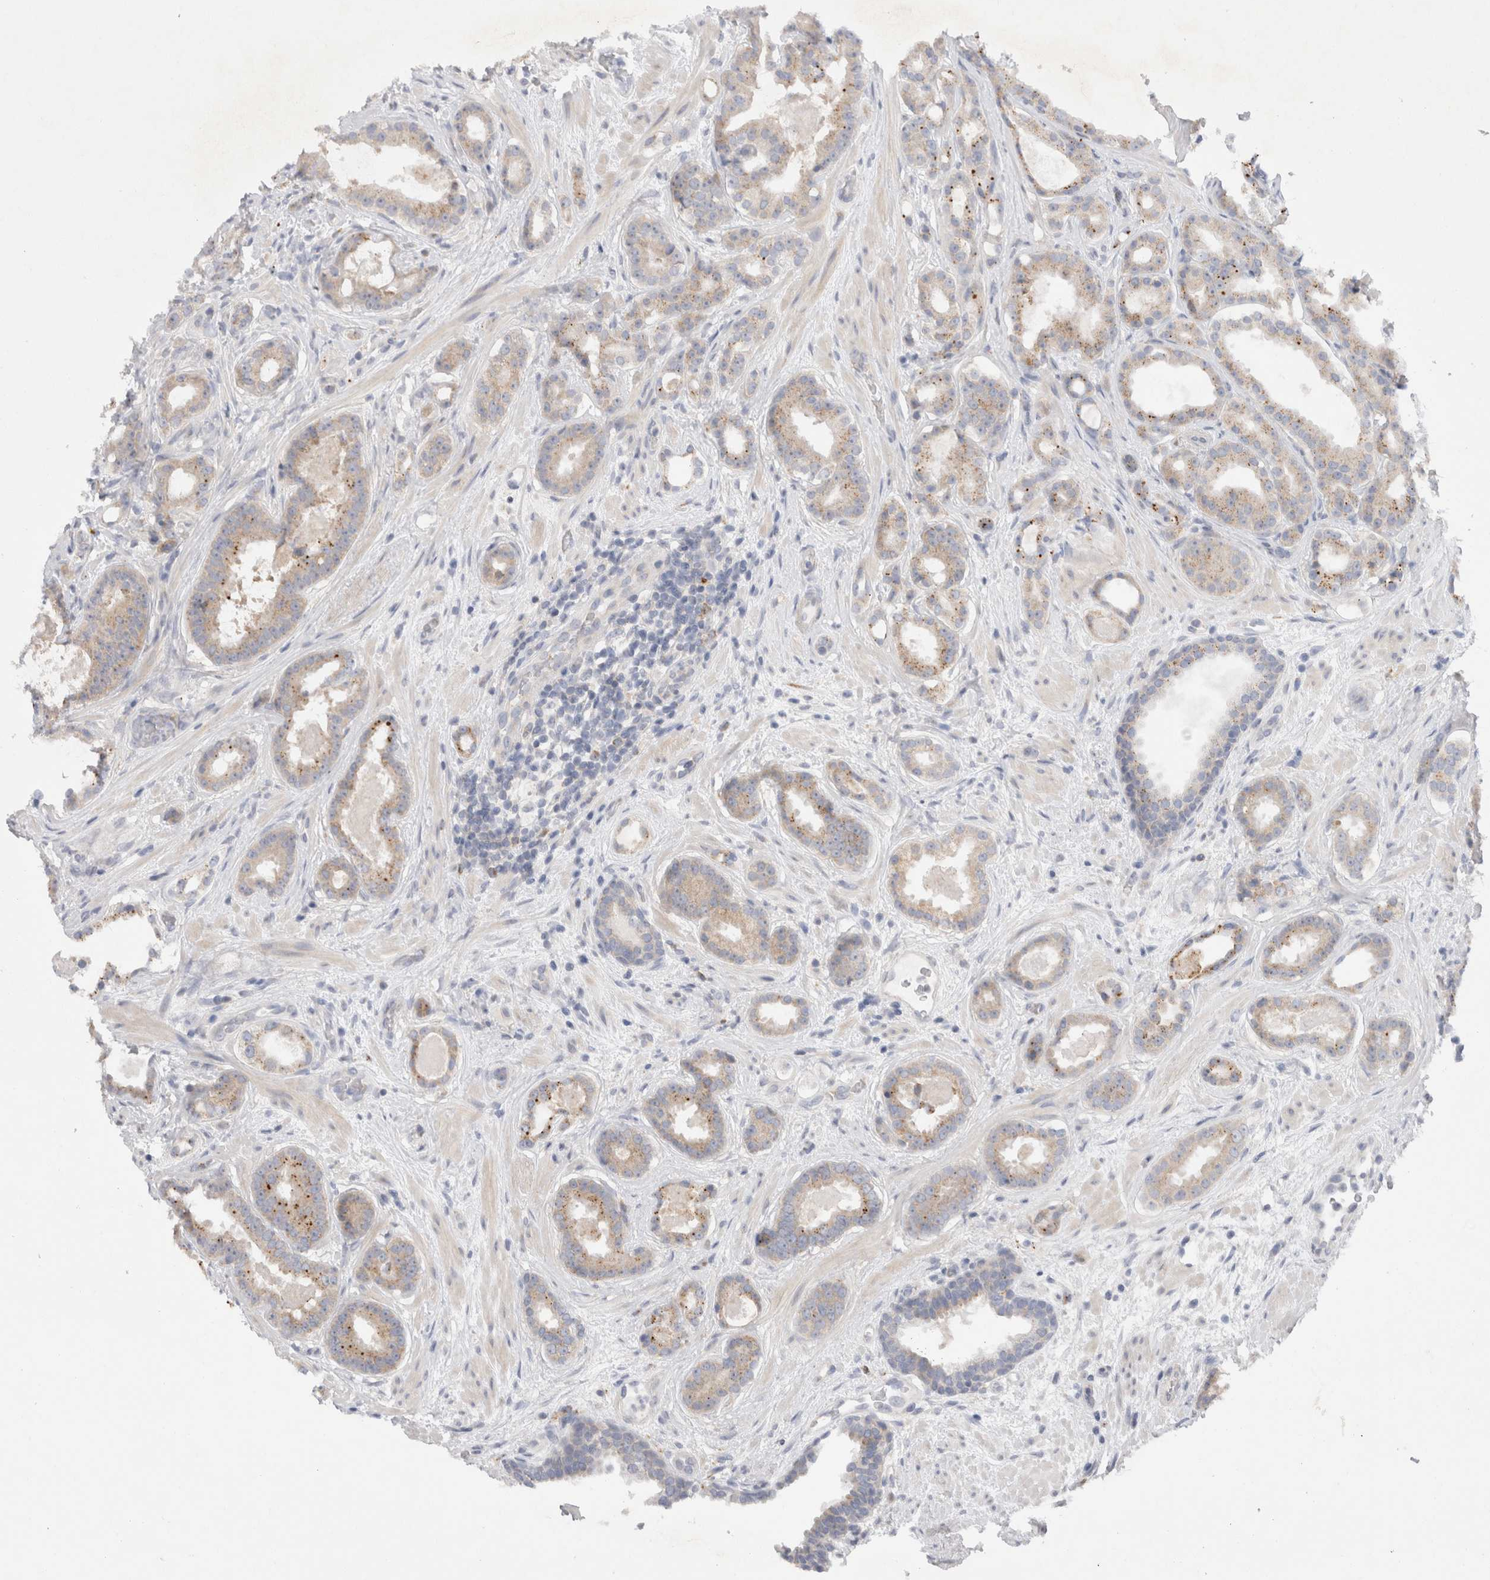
{"staining": {"intensity": "weak", "quantity": "25%-75%", "location": "cytoplasmic/membranous"}, "tissue": "prostate cancer", "cell_type": "Tumor cells", "image_type": "cancer", "snomed": [{"axis": "morphology", "description": "Adenocarcinoma, High grade"}, {"axis": "topography", "description": "Prostate"}], "caption": "IHC of prostate cancer exhibits low levels of weak cytoplasmic/membranous positivity in approximately 25%-75% of tumor cells.", "gene": "NPC1", "patient": {"sex": "male", "age": 60}}